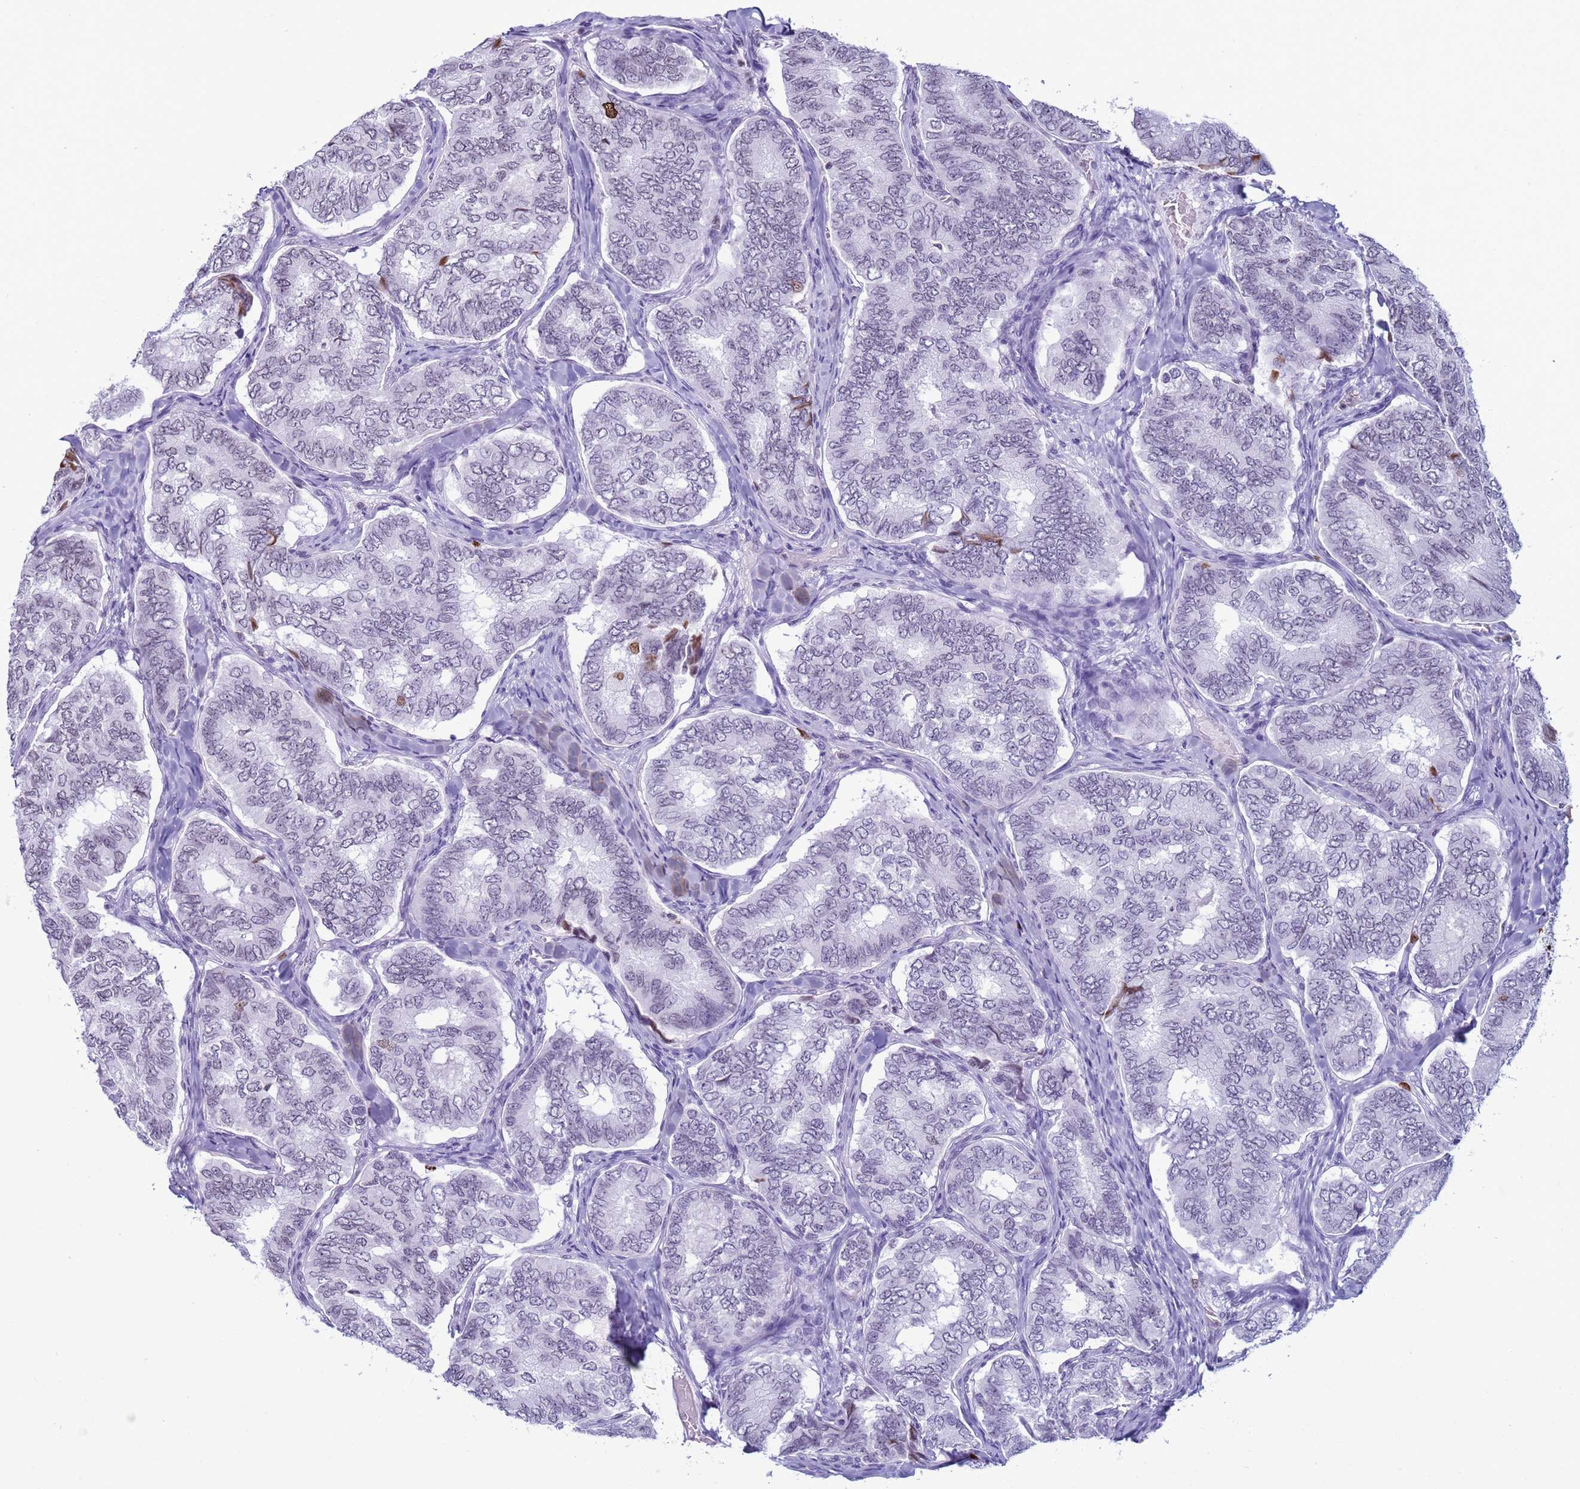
{"staining": {"intensity": "negative", "quantity": "none", "location": "none"}, "tissue": "thyroid cancer", "cell_type": "Tumor cells", "image_type": "cancer", "snomed": [{"axis": "morphology", "description": "Papillary adenocarcinoma, NOS"}, {"axis": "topography", "description": "Thyroid gland"}], "caption": "Photomicrograph shows no significant protein positivity in tumor cells of thyroid cancer (papillary adenocarcinoma).", "gene": "H4C8", "patient": {"sex": "female", "age": 35}}